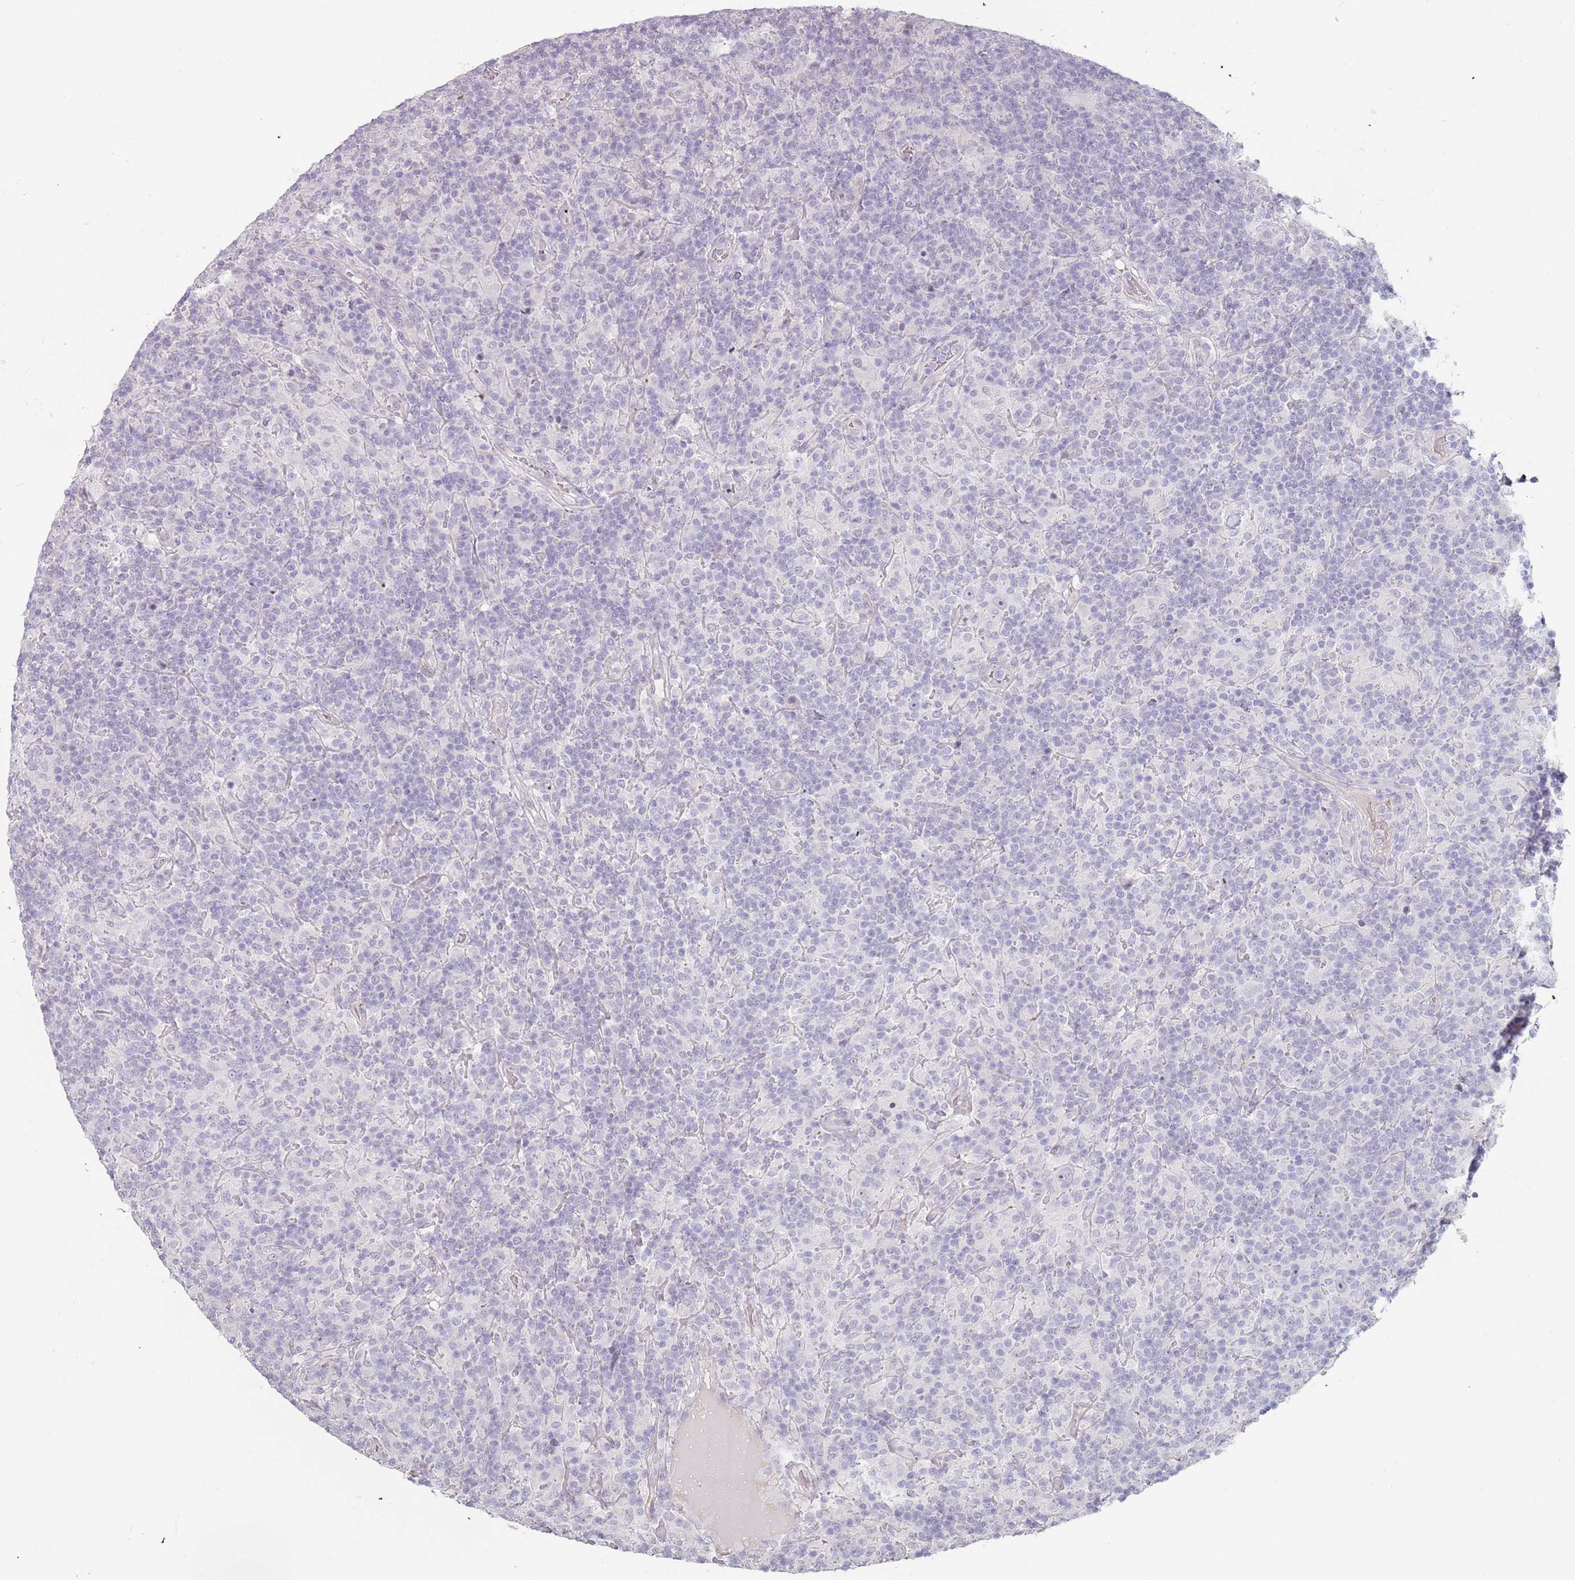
{"staining": {"intensity": "negative", "quantity": "none", "location": "none"}, "tissue": "lymphoma", "cell_type": "Tumor cells", "image_type": "cancer", "snomed": [{"axis": "morphology", "description": "Hodgkin's disease, NOS"}, {"axis": "topography", "description": "Lymph node"}], "caption": "Immunohistochemistry of Hodgkin's disease reveals no expression in tumor cells. The staining was performed using DAB to visualize the protein expression in brown, while the nuclei were stained in blue with hematoxylin (Magnification: 20x).", "gene": "RFX2", "patient": {"sex": "male", "age": 70}}